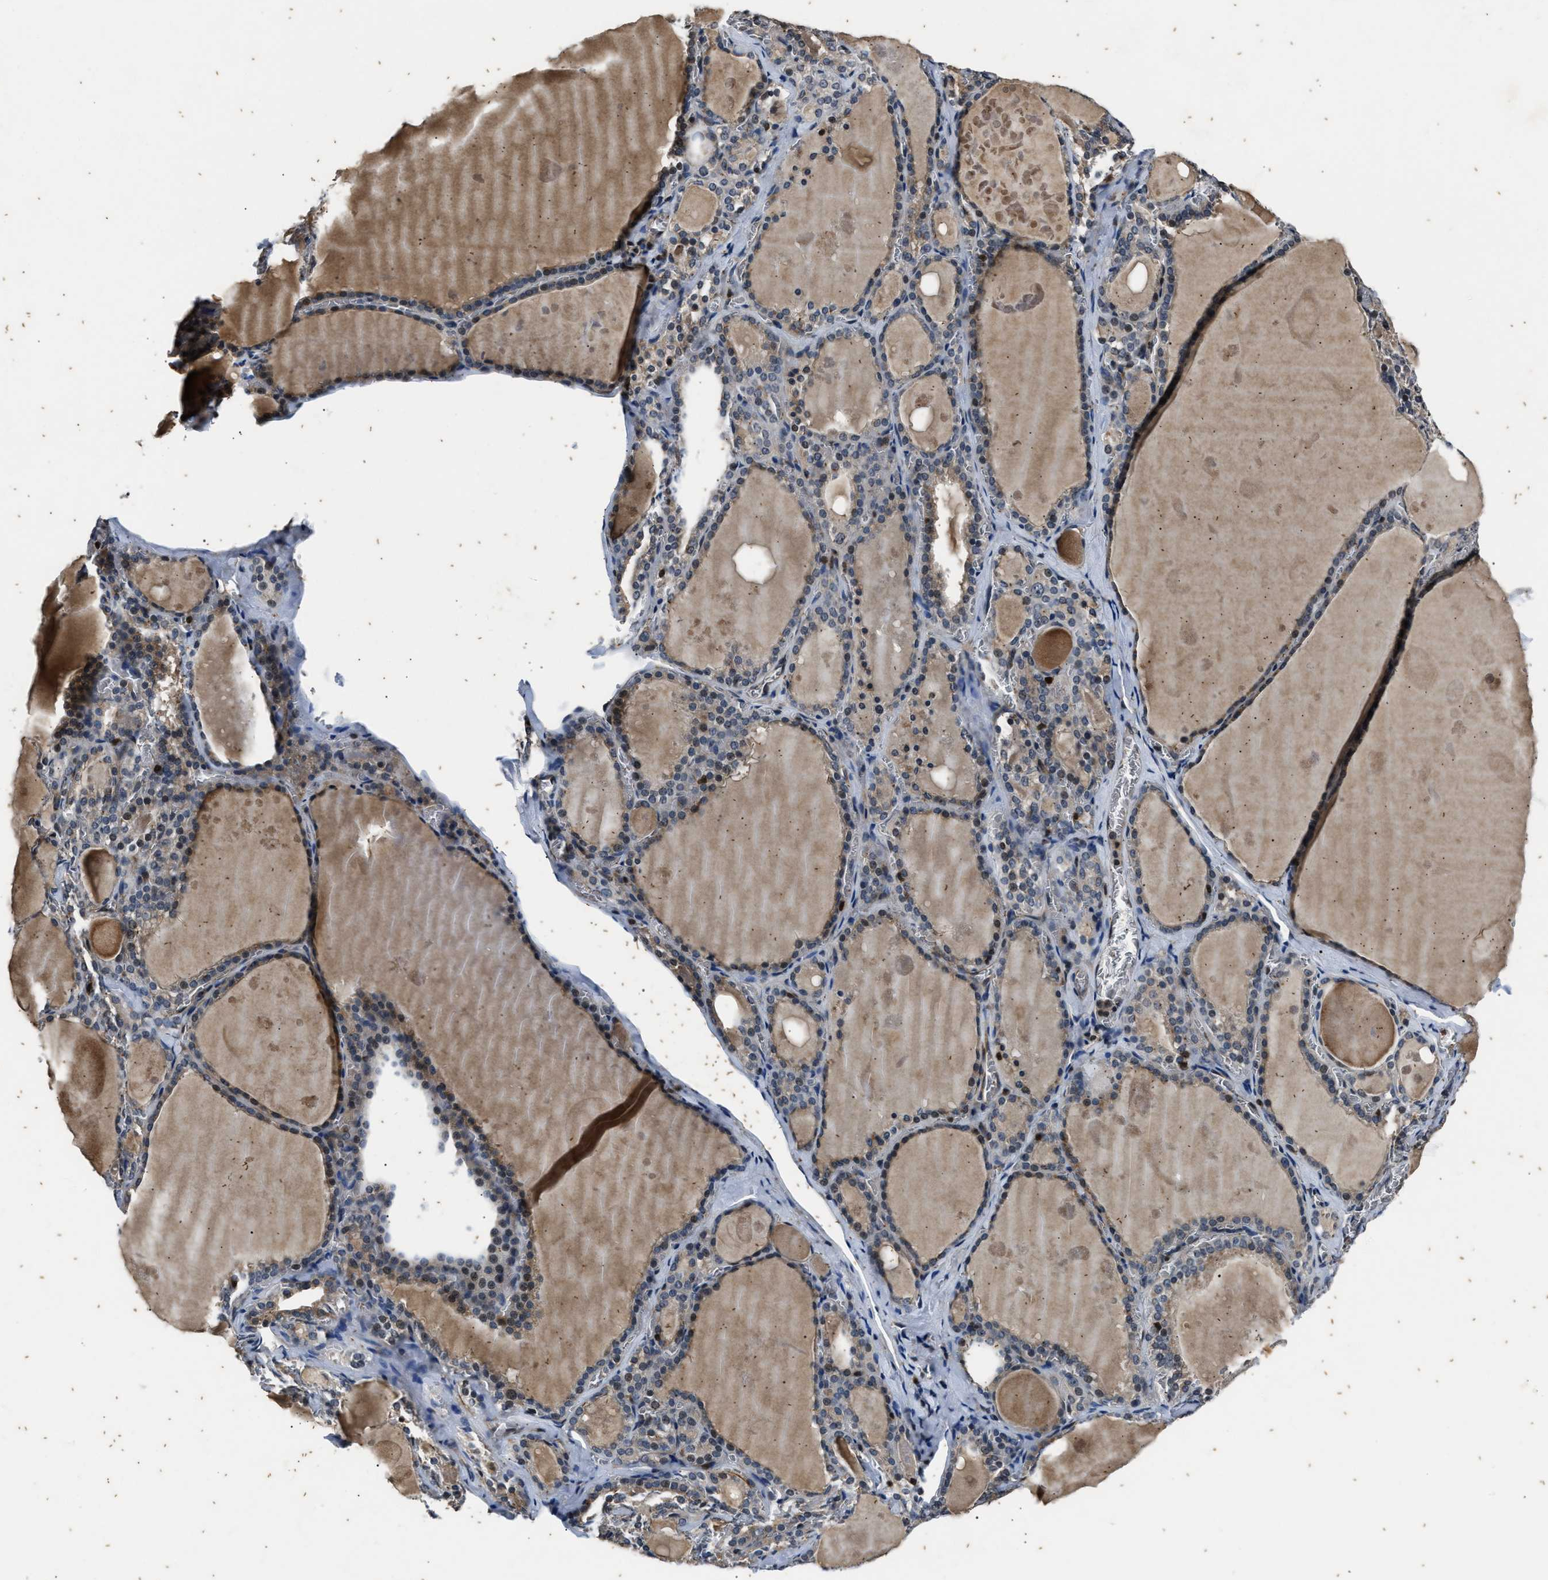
{"staining": {"intensity": "weak", "quantity": "25%-75%", "location": "cytoplasmic/membranous"}, "tissue": "thyroid gland", "cell_type": "Glandular cells", "image_type": "normal", "snomed": [{"axis": "morphology", "description": "Normal tissue, NOS"}, {"axis": "topography", "description": "Thyroid gland"}], "caption": "IHC image of normal thyroid gland: thyroid gland stained using immunohistochemistry shows low levels of weak protein expression localized specifically in the cytoplasmic/membranous of glandular cells, appearing as a cytoplasmic/membranous brown color.", "gene": "PTPN7", "patient": {"sex": "male", "age": 56}}